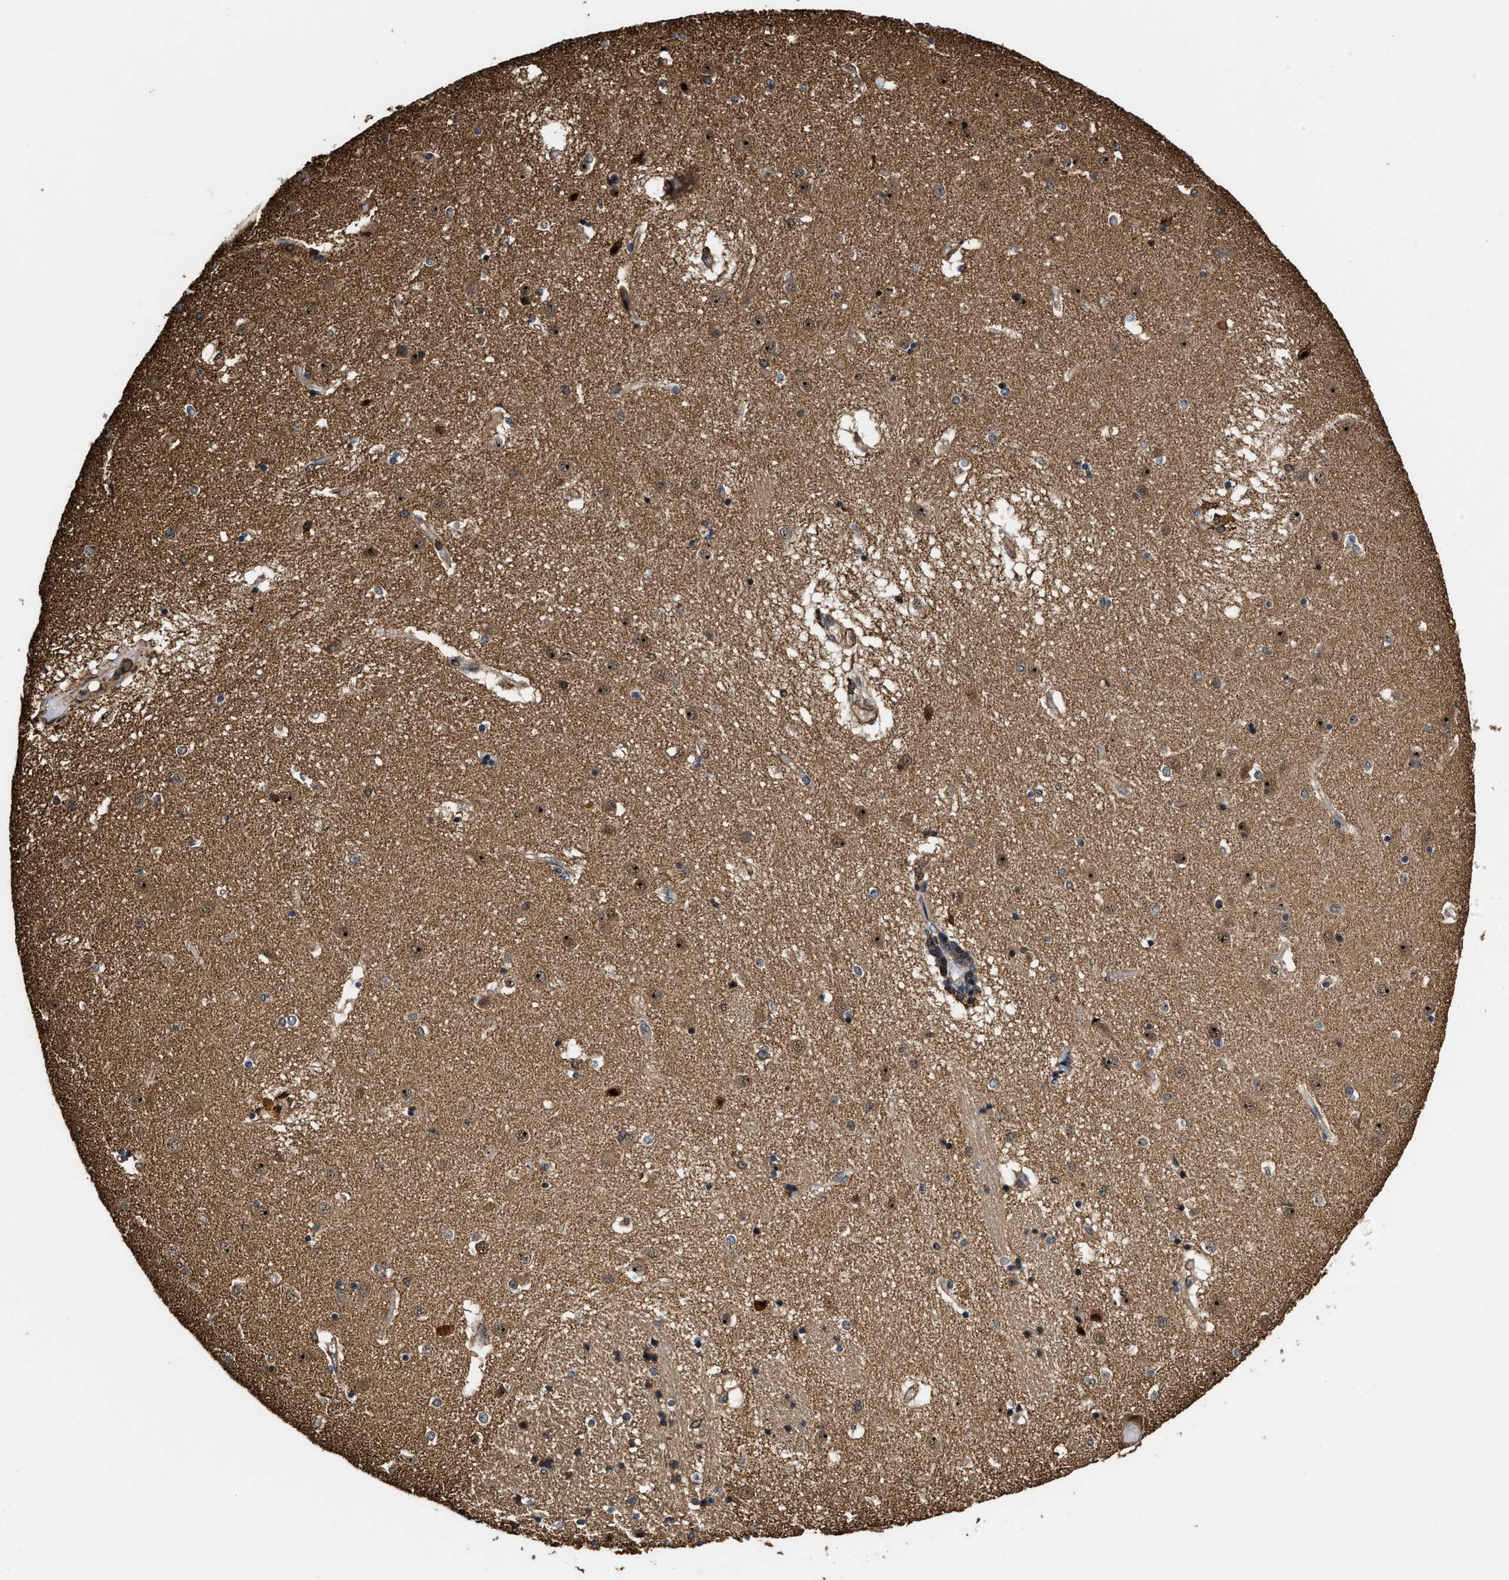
{"staining": {"intensity": "moderate", "quantity": "<25%", "location": "cytoplasmic/membranous,nuclear"}, "tissue": "caudate", "cell_type": "Glial cells", "image_type": "normal", "snomed": [{"axis": "morphology", "description": "Normal tissue, NOS"}, {"axis": "topography", "description": "Lateral ventricle wall"}], "caption": "Immunohistochemical staining of unremarkable human caudate shows moderate cytoplasmic/membranous,nuclear protein positivity in approximately <25% of glial cells. Nuclei are stained in blue.", "gene": "KBTBD2", "patient": {"sex": "male", "age": 70}}